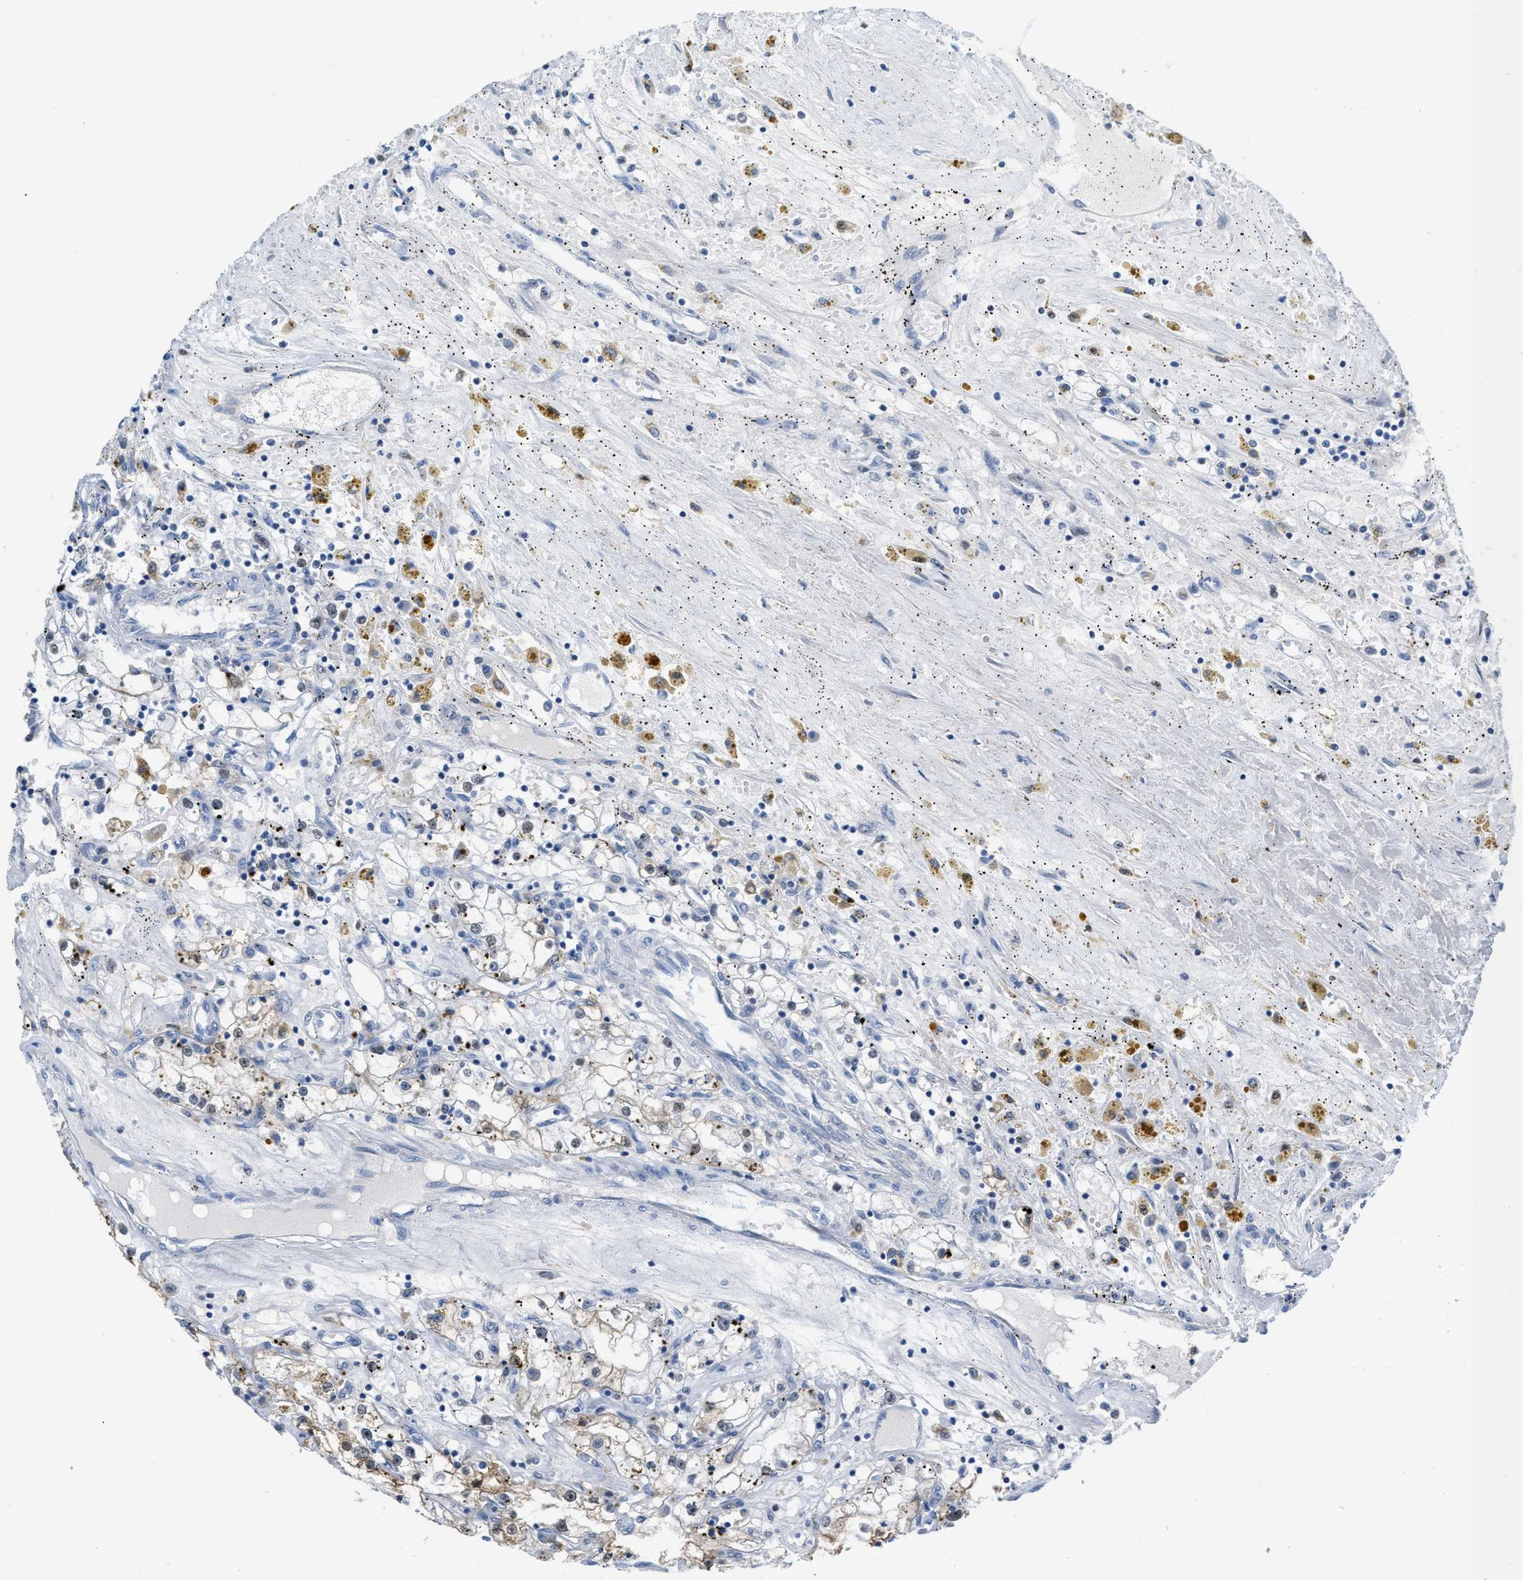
{"staining": {"intensity": "weak", "quantity": "<25%", "location": "cytoplasmic/membranous"}, "tissue": "renal cancer", "cell_type": "Tumor cells", "image_type": "cancer", "snomed": [{"axis": "morphology", "description": "Adenocarcinoma, NOS"}, {"axis": "topography", "description": "Kidney"}], "caption": "Tumor cells are negative for protein expression in human renal adenocarcinoma.", "gene": "PPM1D", "patient": {"sex": "male", "age": 56}}